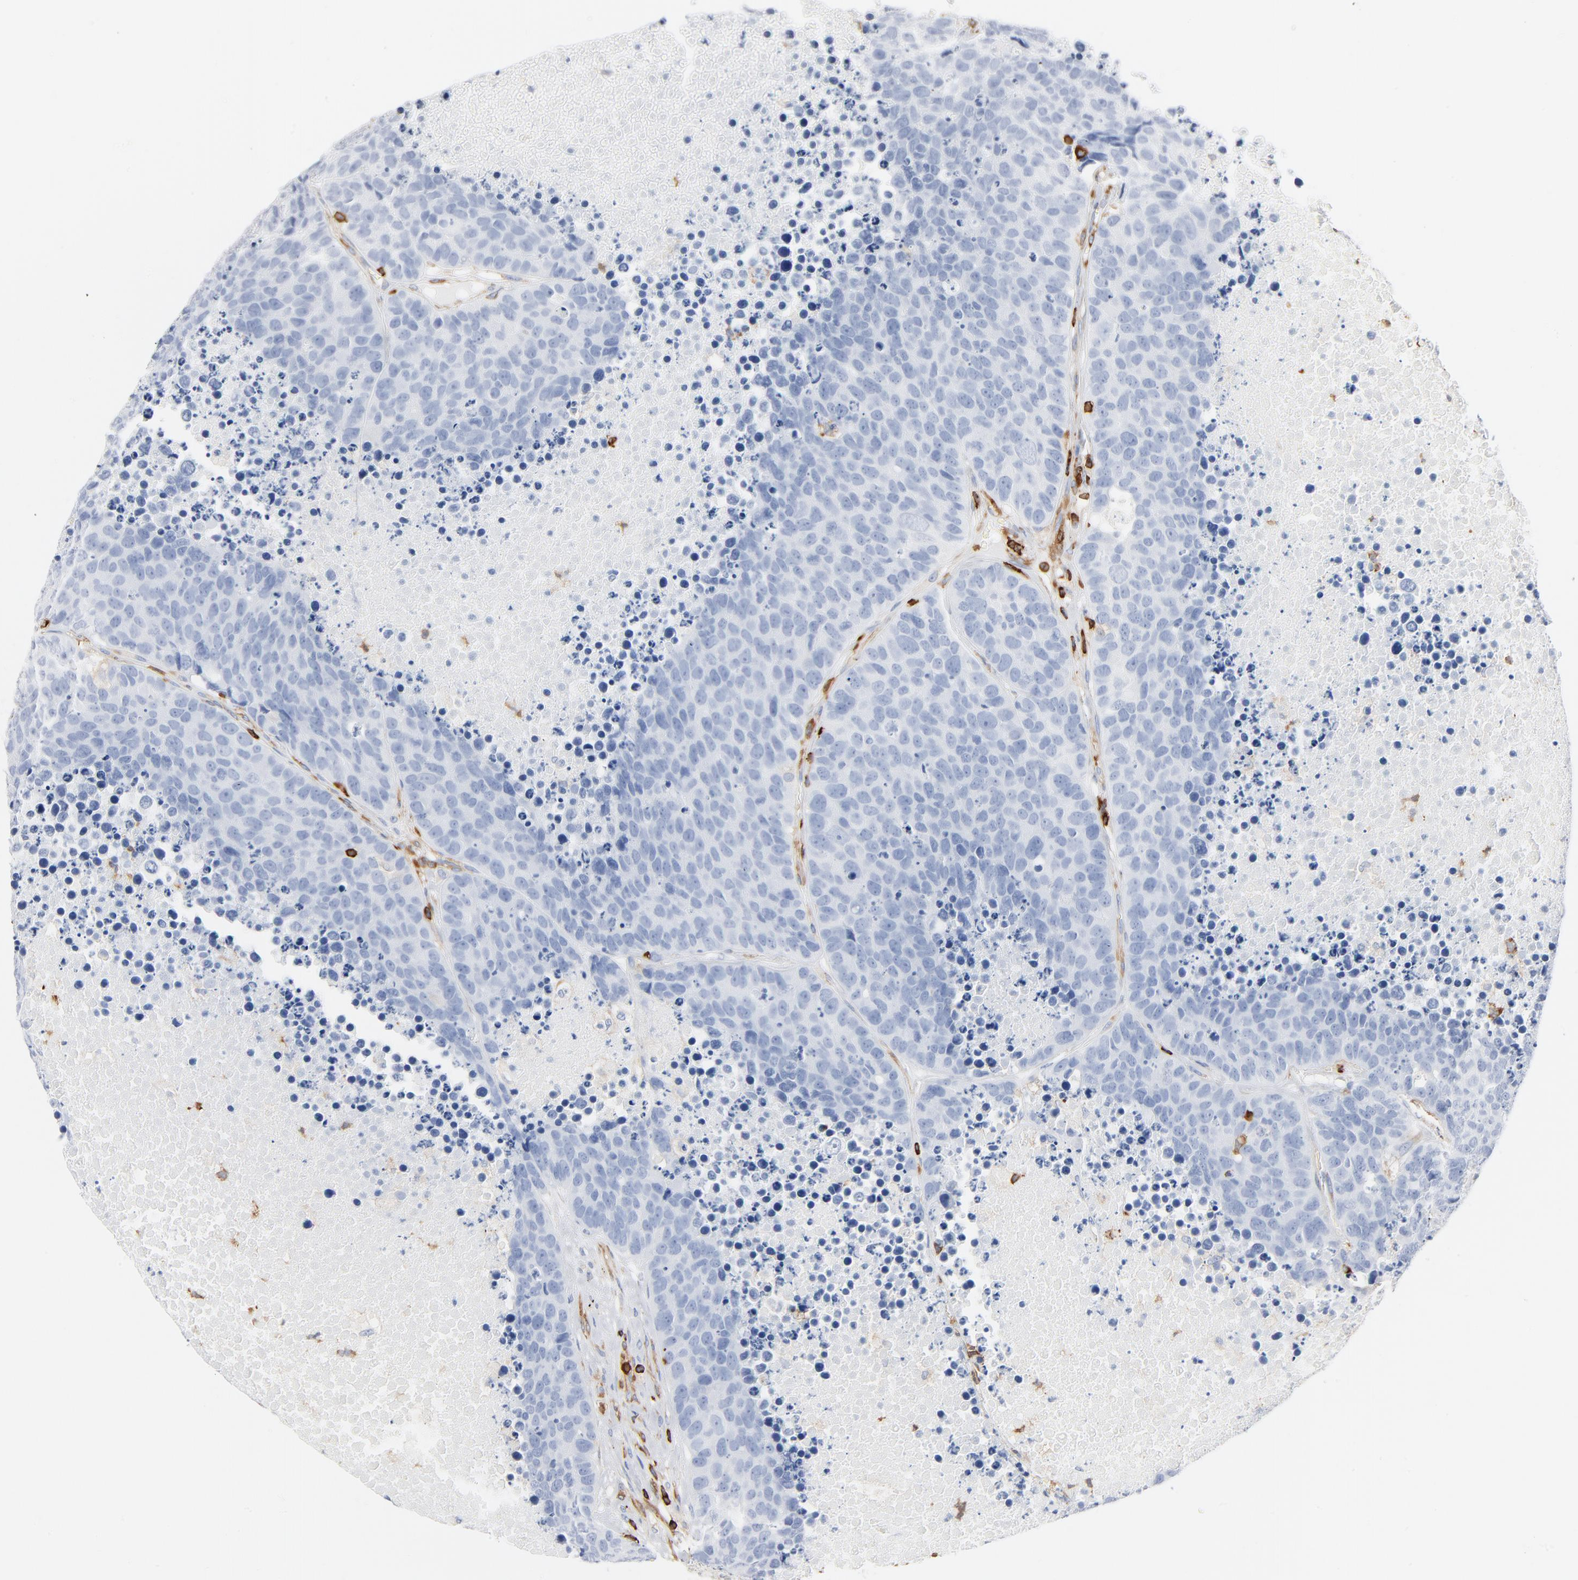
{"staining": {"intensity": "negative", "quantity": "none", "location": "none"}, "tissue": "carcinoid", "cell_type": "Tumor cells", "image_type": "cancer", "snomed": [{"axis": "morphology", "description": "Carcinoid, malignant, NOS"}, {"axis": "topography", "description": "Lung"}], "caption": "IHC of human carcinoid (malignant) demonstrates no expression in tumor cells.", "gene": "SH3KBP1", "patient": {"sex": "male", "age": 60}}